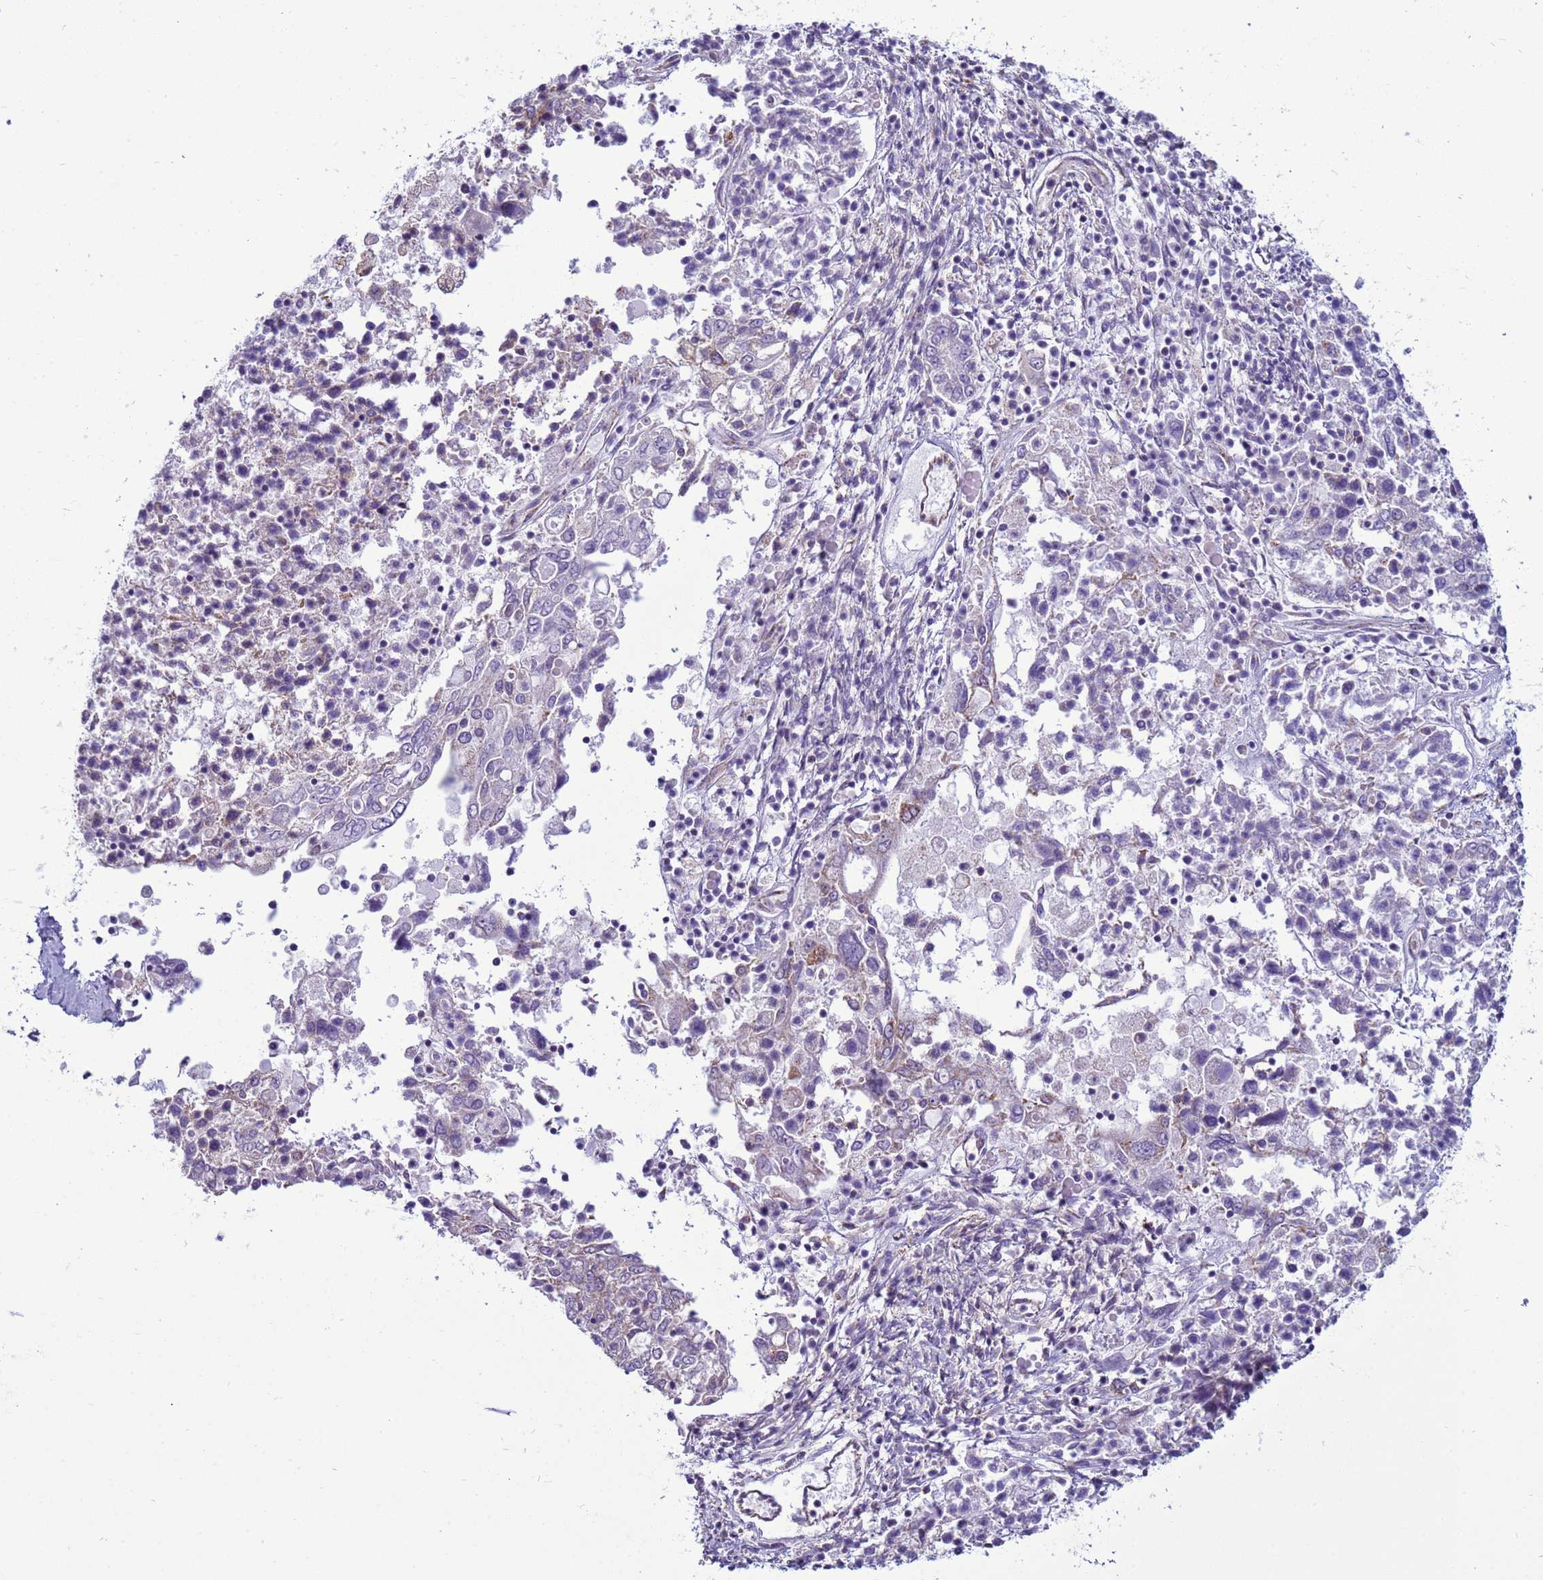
{"staining": {"intensity": "moderate", "quantity": "<25%", "location": "cytoplasmic/membranous"}, "tissue": "ovarian cancer", "cell_type": "Tumor cells", "image_type": "cancer", "snomed": [{"axis": "morphology", "description": "Carcinoma, endometroid"}, {"axis": "topography", "description": "Ovary"}], "caption": "Protein staining of ovarian endometroid carcinoma tissue reveals moderate cytoplasmic/membranous expression in approximately <25% of tumor cells.", "gene": "NCALD", "patient": {"sex": "female", "age": 62}}